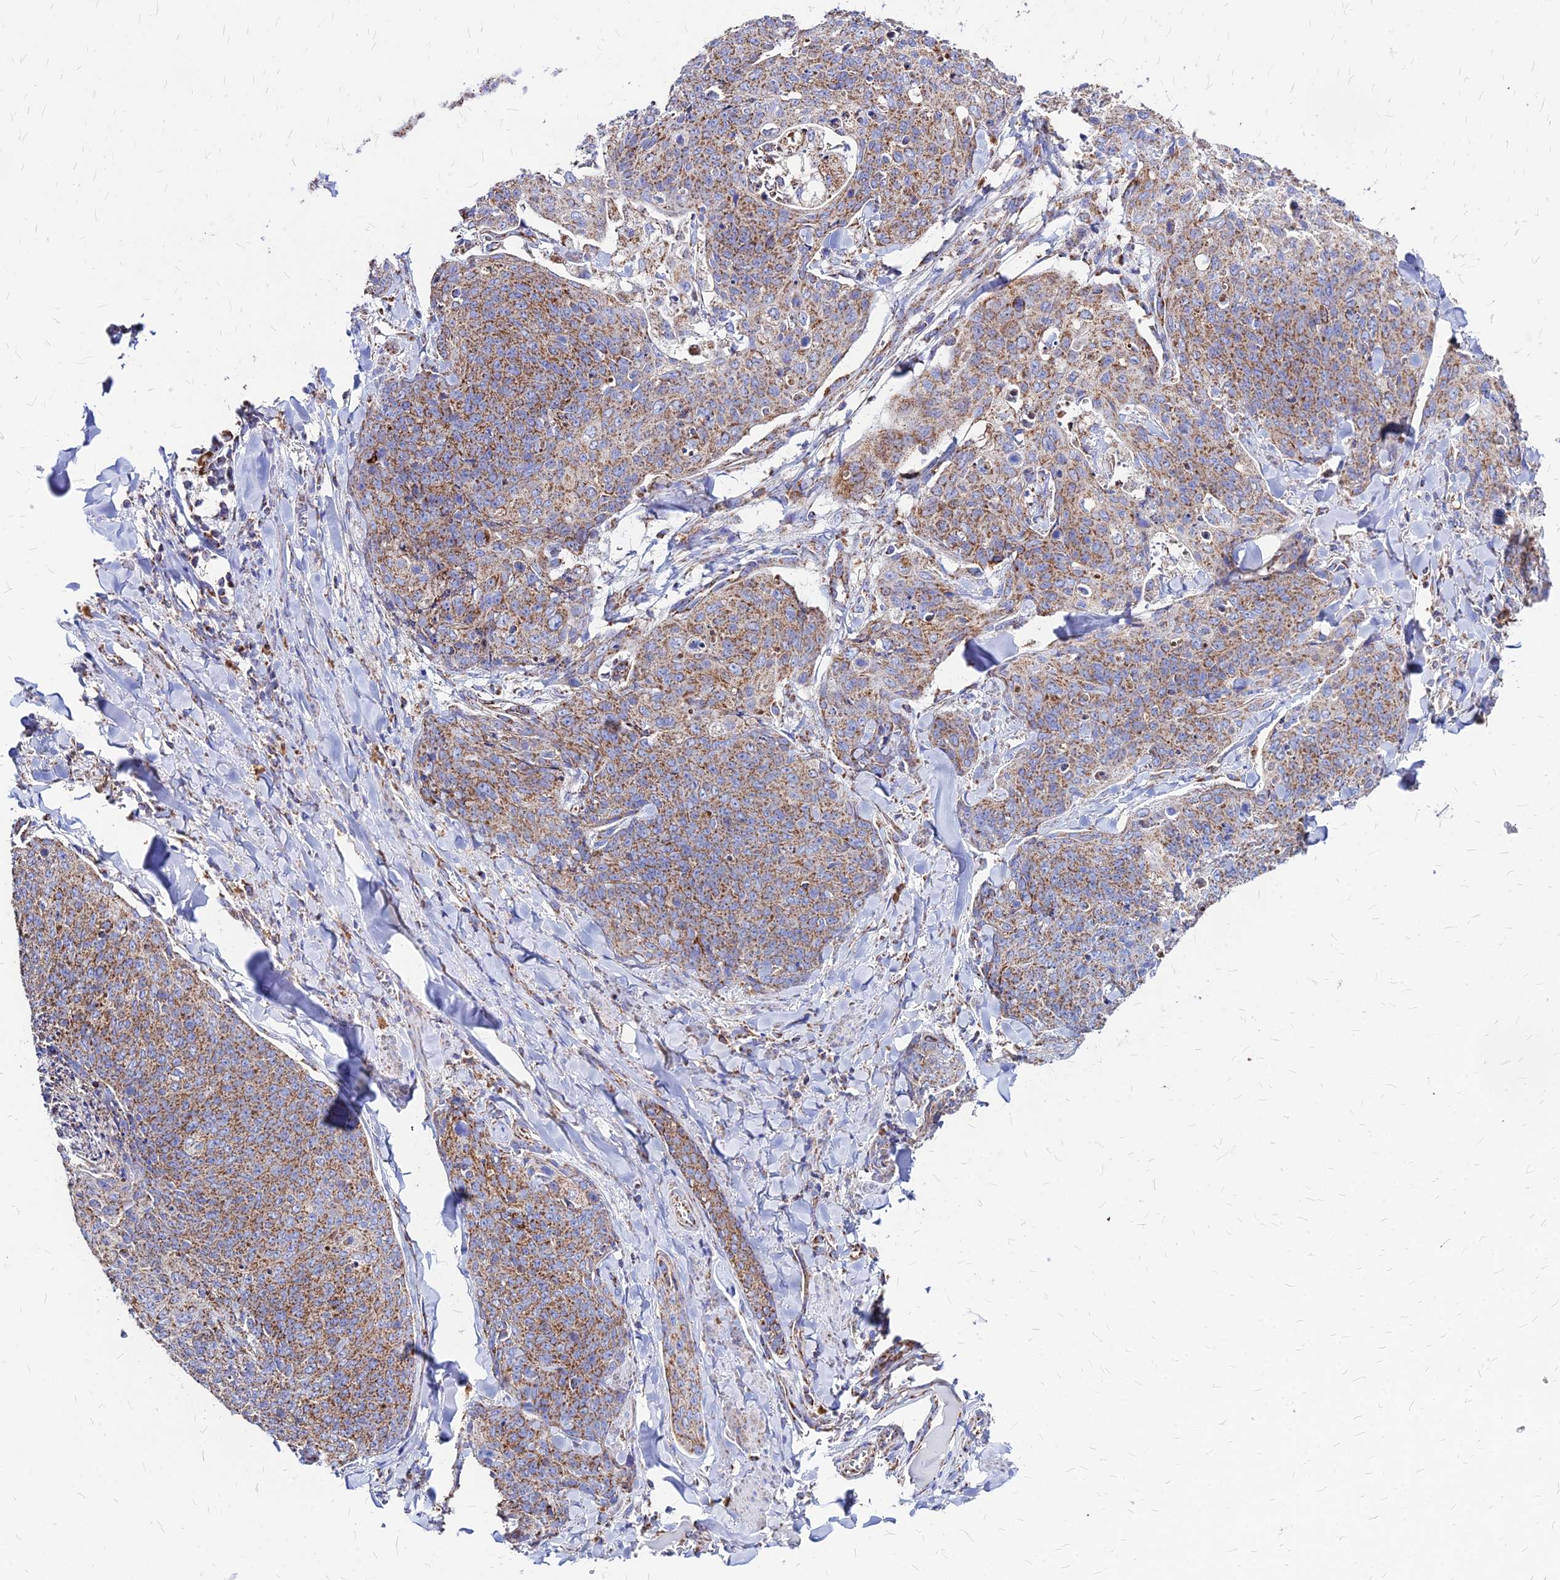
{"staining": {"intensity": "moderate", "quantity": ">75%", "location": "cytoplasmic/membranous"}, "tissue": "skin cancer", "cell_type": "Tumor cells", "image_type": "cancer", "snomed": [{"axis": "morphology", "description": "Squamous cell carcinoma, NOS"}, {"axis": "topography", "description": "Skin"}, {"axis": "topography", "description": "Vulva"}], "caption": "Protein staining of skin squamous cell carcinoma tissue displays moderate cytoplasmic/membranous staining in about >75% of tumor cells.", "gene": "DLD", "patient": {"sex": "female", "age": 85}}